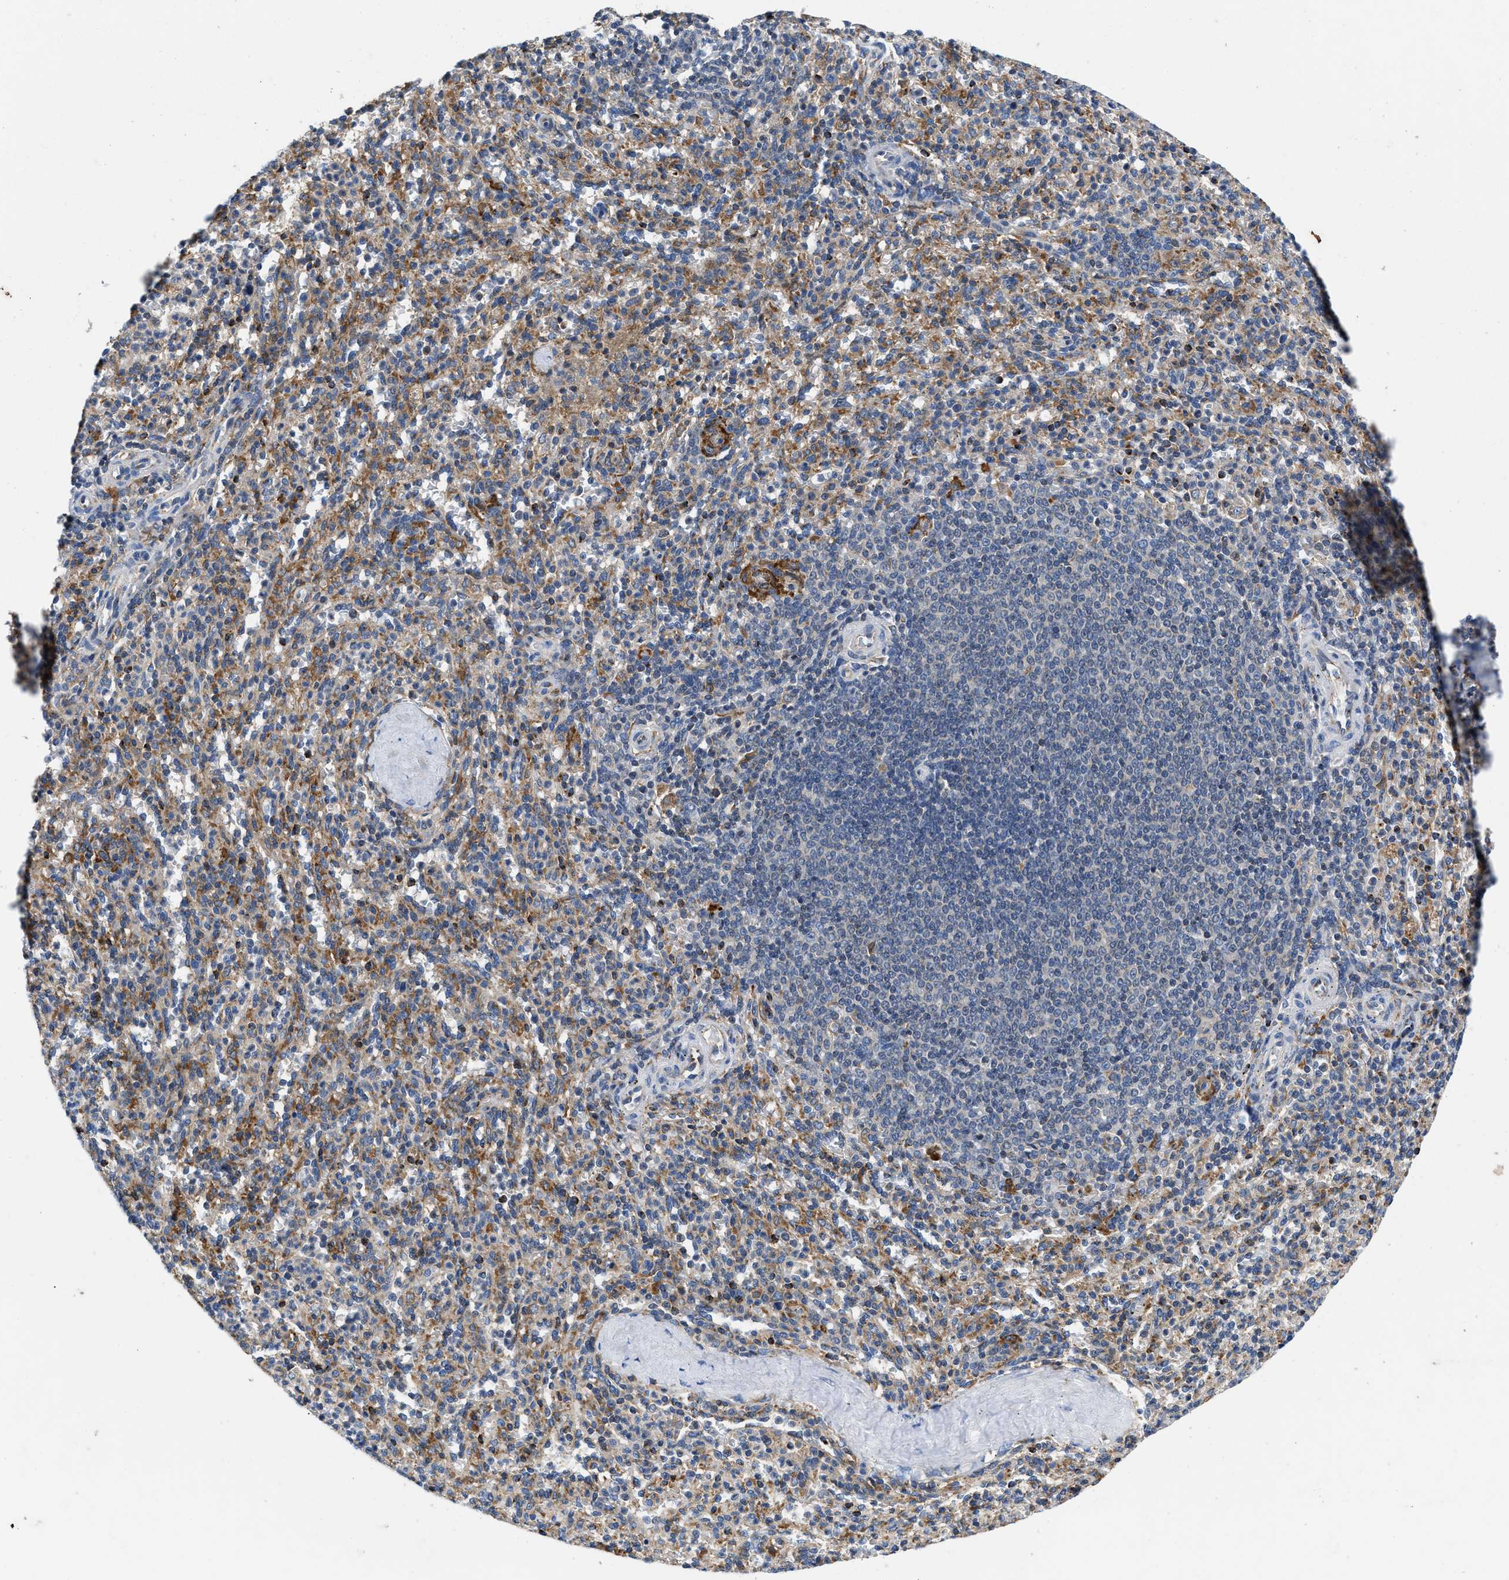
{"staining": {"intensity": "moderate", "quantity": "25%-75%", "location": "cytoplasmic/membranous"}, "tissue": "spleen", "cell_type": "Cells in red pulp", "image_type": "normal", "snomed": [{"axis": "morphology", "description": "Normal tissue, NOS"}, {"axis": "topography", "description": "Spleen"}], "caption": "The histopathology image demonstrates staining of benign spleen, revealing moderate cytoplasmic/membranous protein staining (brown color) within cells in red pulp. Nuclei are stained in blue.", "gene": "ENPP4", "patient": {"sex": "male", "age": 36}}